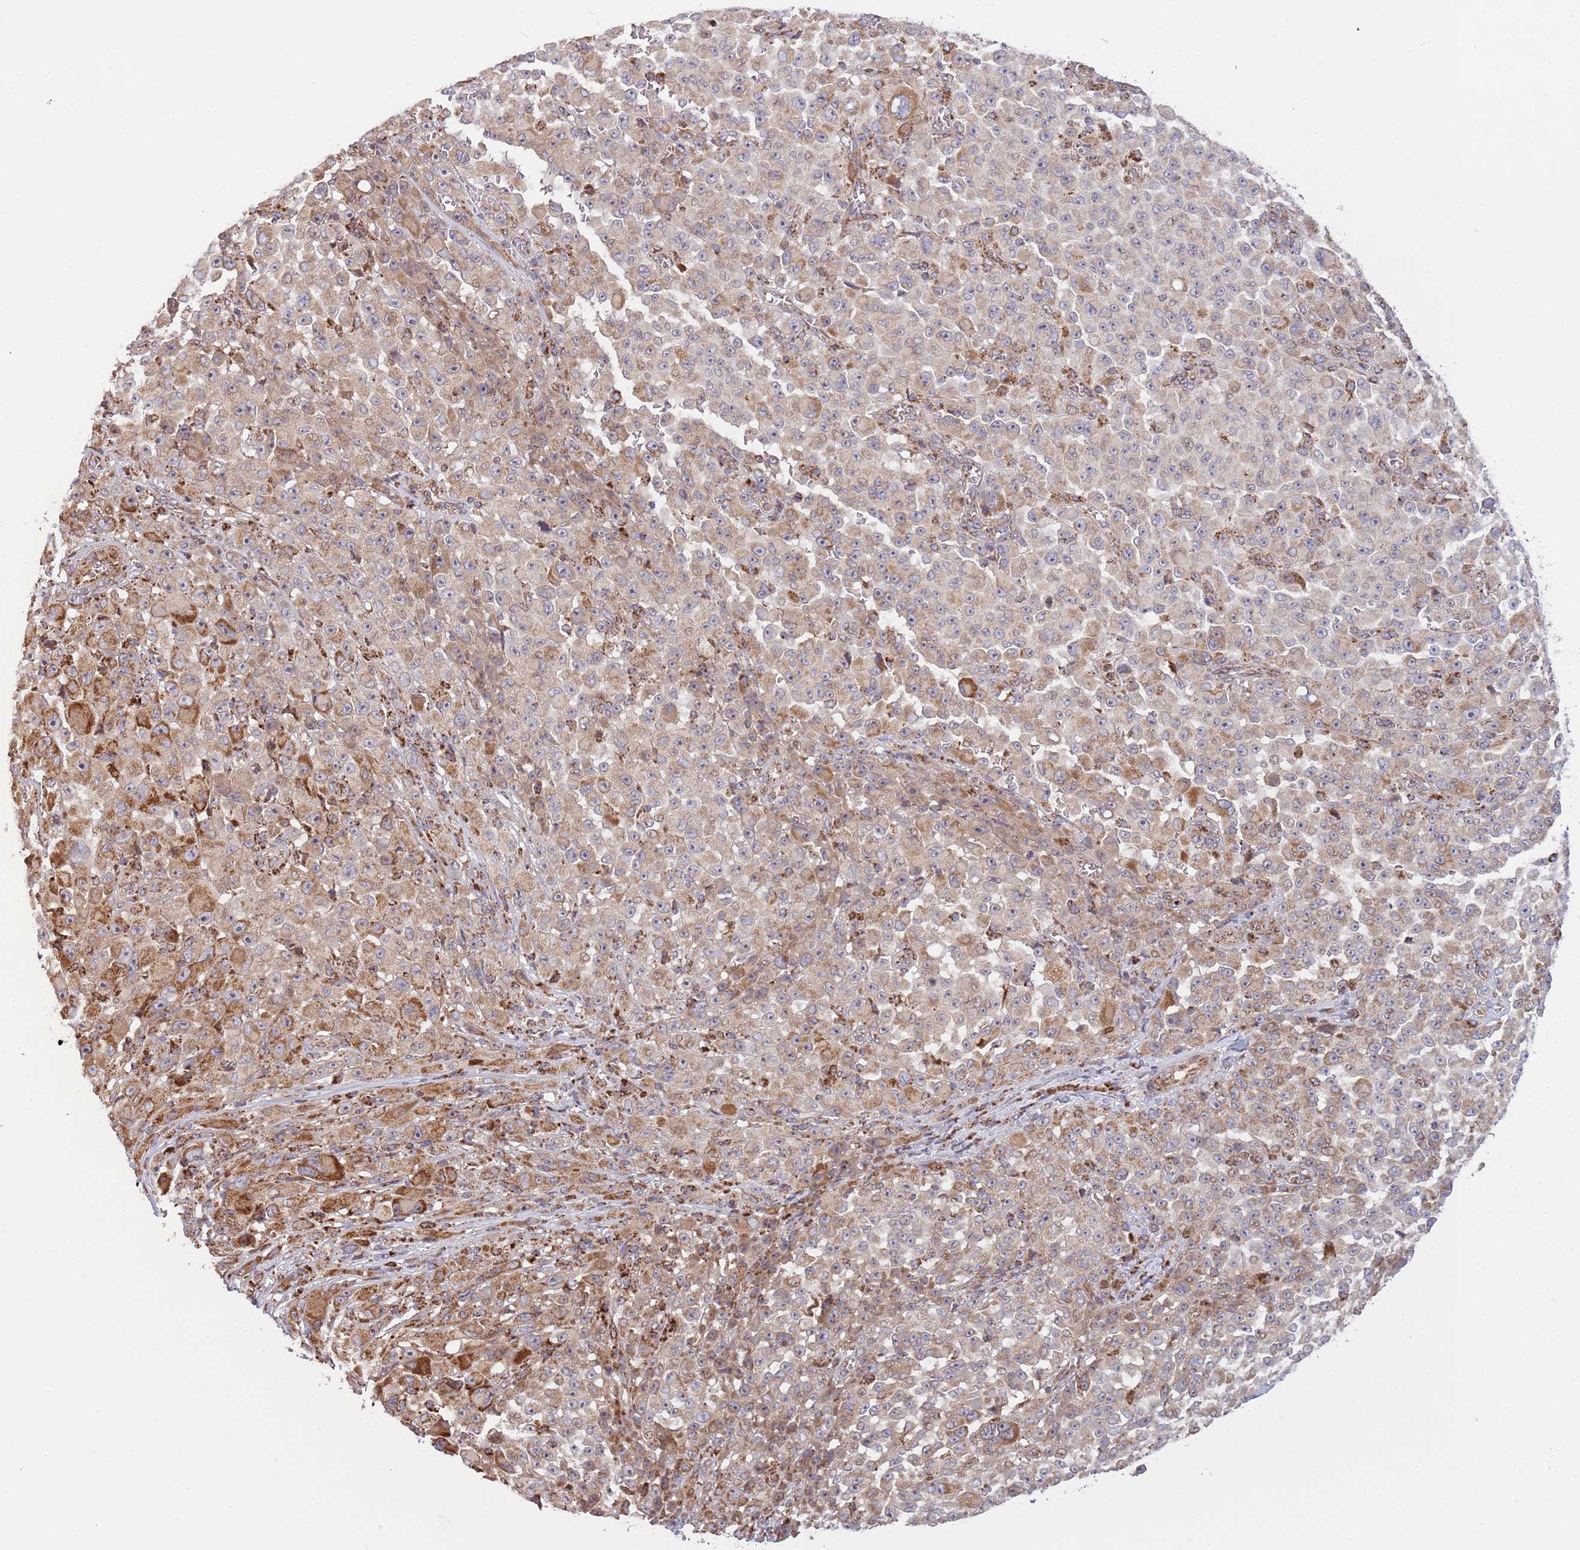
{"staining": {"intensity": "moderate", "quantity": "25%-75%", "location": "cytoplasmic/membranous"}, "tissue": "melanoma", "cell_type": "Tumor cells", "image_type": "cancer", "snomed": [{"axis": "morphology", "description": "Malignant melanoma, NOS"}, {"axis": "topography", "description": "Skin"}], "caption": "A brown stain highlights moderate cytoplasmic/membranous expression of a protein in melanoma tumor cells.", "gene": "ATP5PD", "patient": {"sex": "female", "age": 82}}